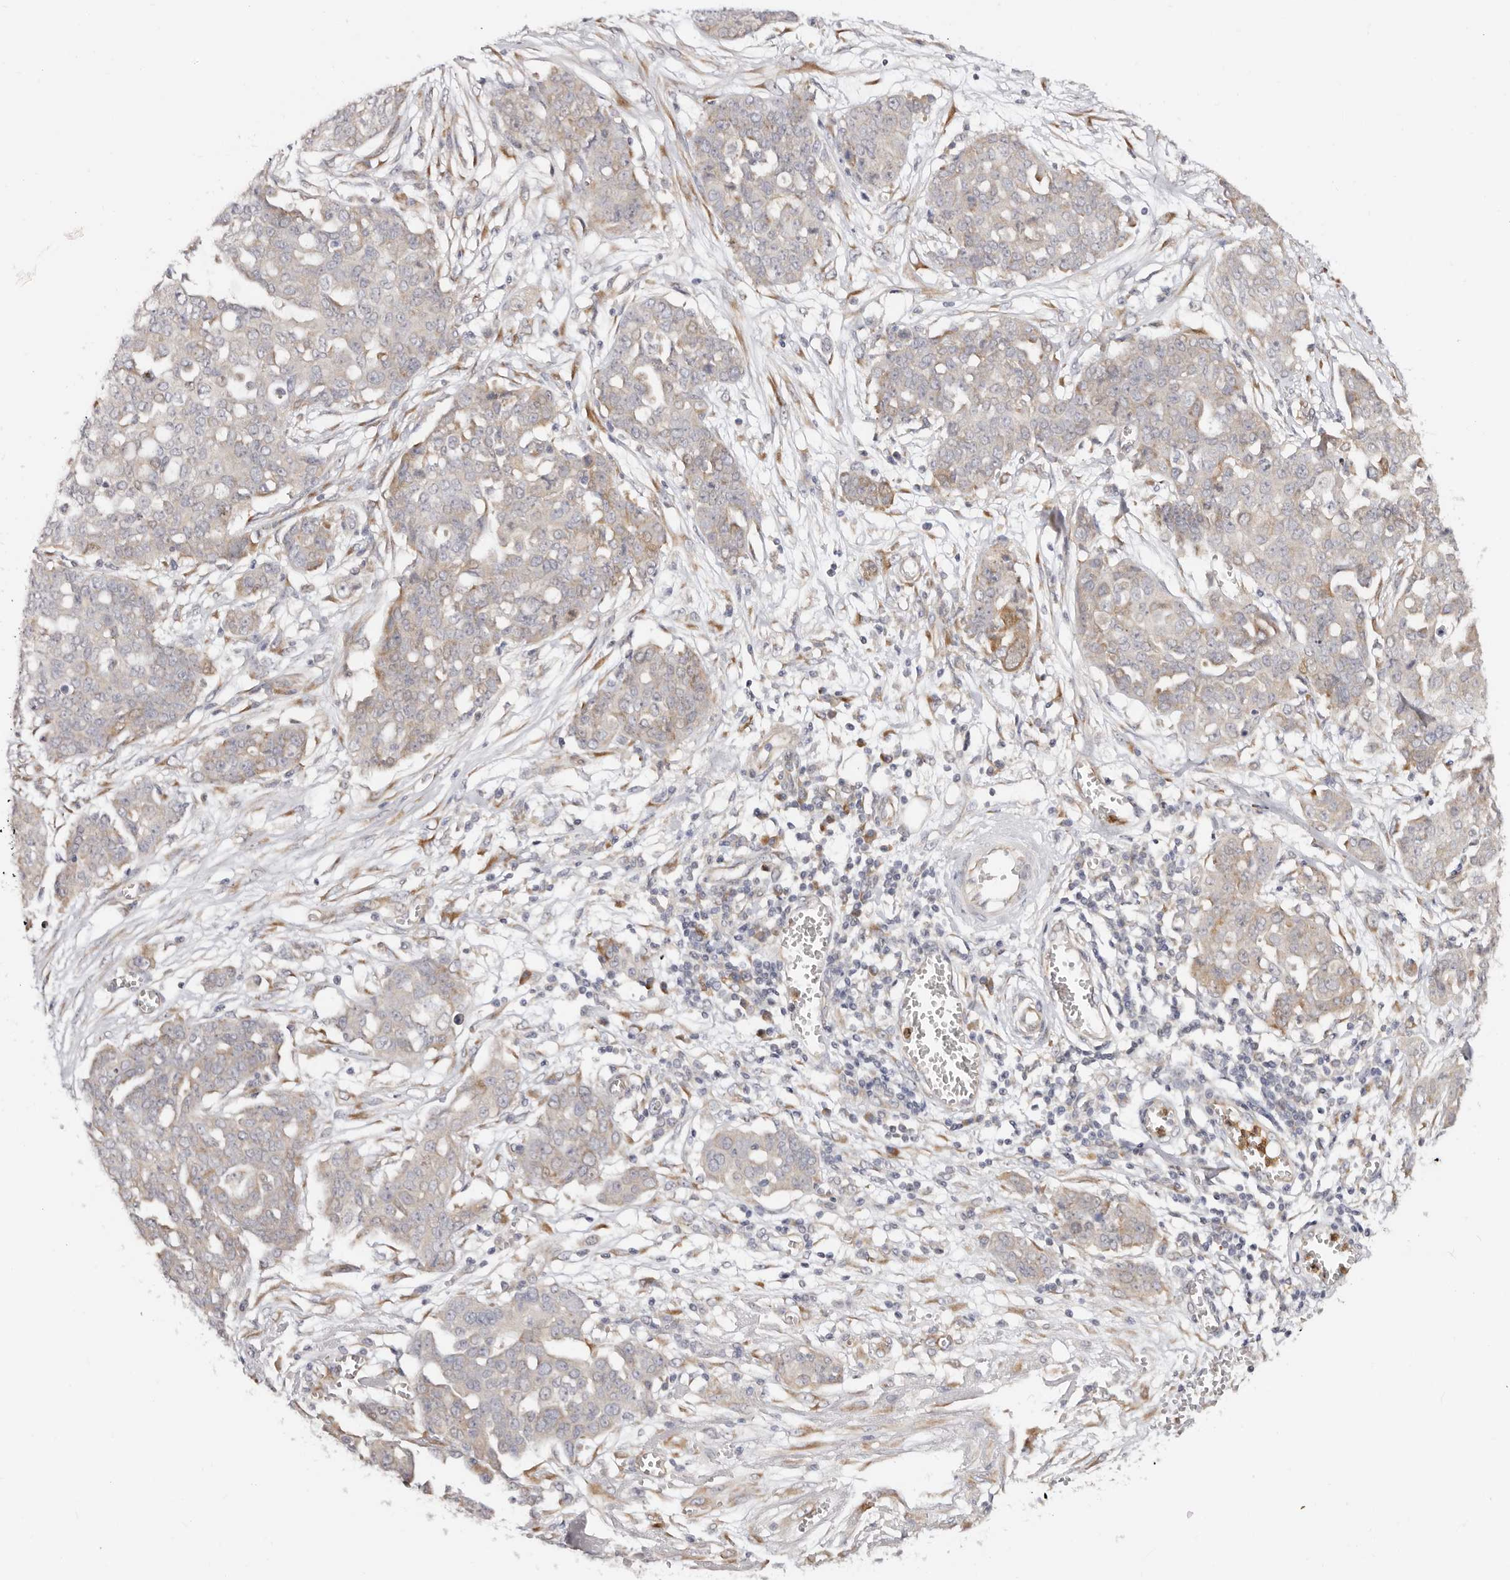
{"staining": {"intensity": "negative", "quantity": "none", "location": "none"}, "tissue": "ovarian cancer", "cell_type": "Tumor cells", "image_type": "cancer", "snomed": [{"axis": "morphology", "description": "Cystadenocarcinoma, serous, NOS"}, {"axis": "topography", "description": "Soft tissue"}, {"axis": "topography", "description": "Ovary"}], "caption": "Tumor cells show no significant staining in ovarian cancer (serous cystadenocarcinoma).", "gene": "BCL2L15", "patient": {"sex": "female", "age": 57}}